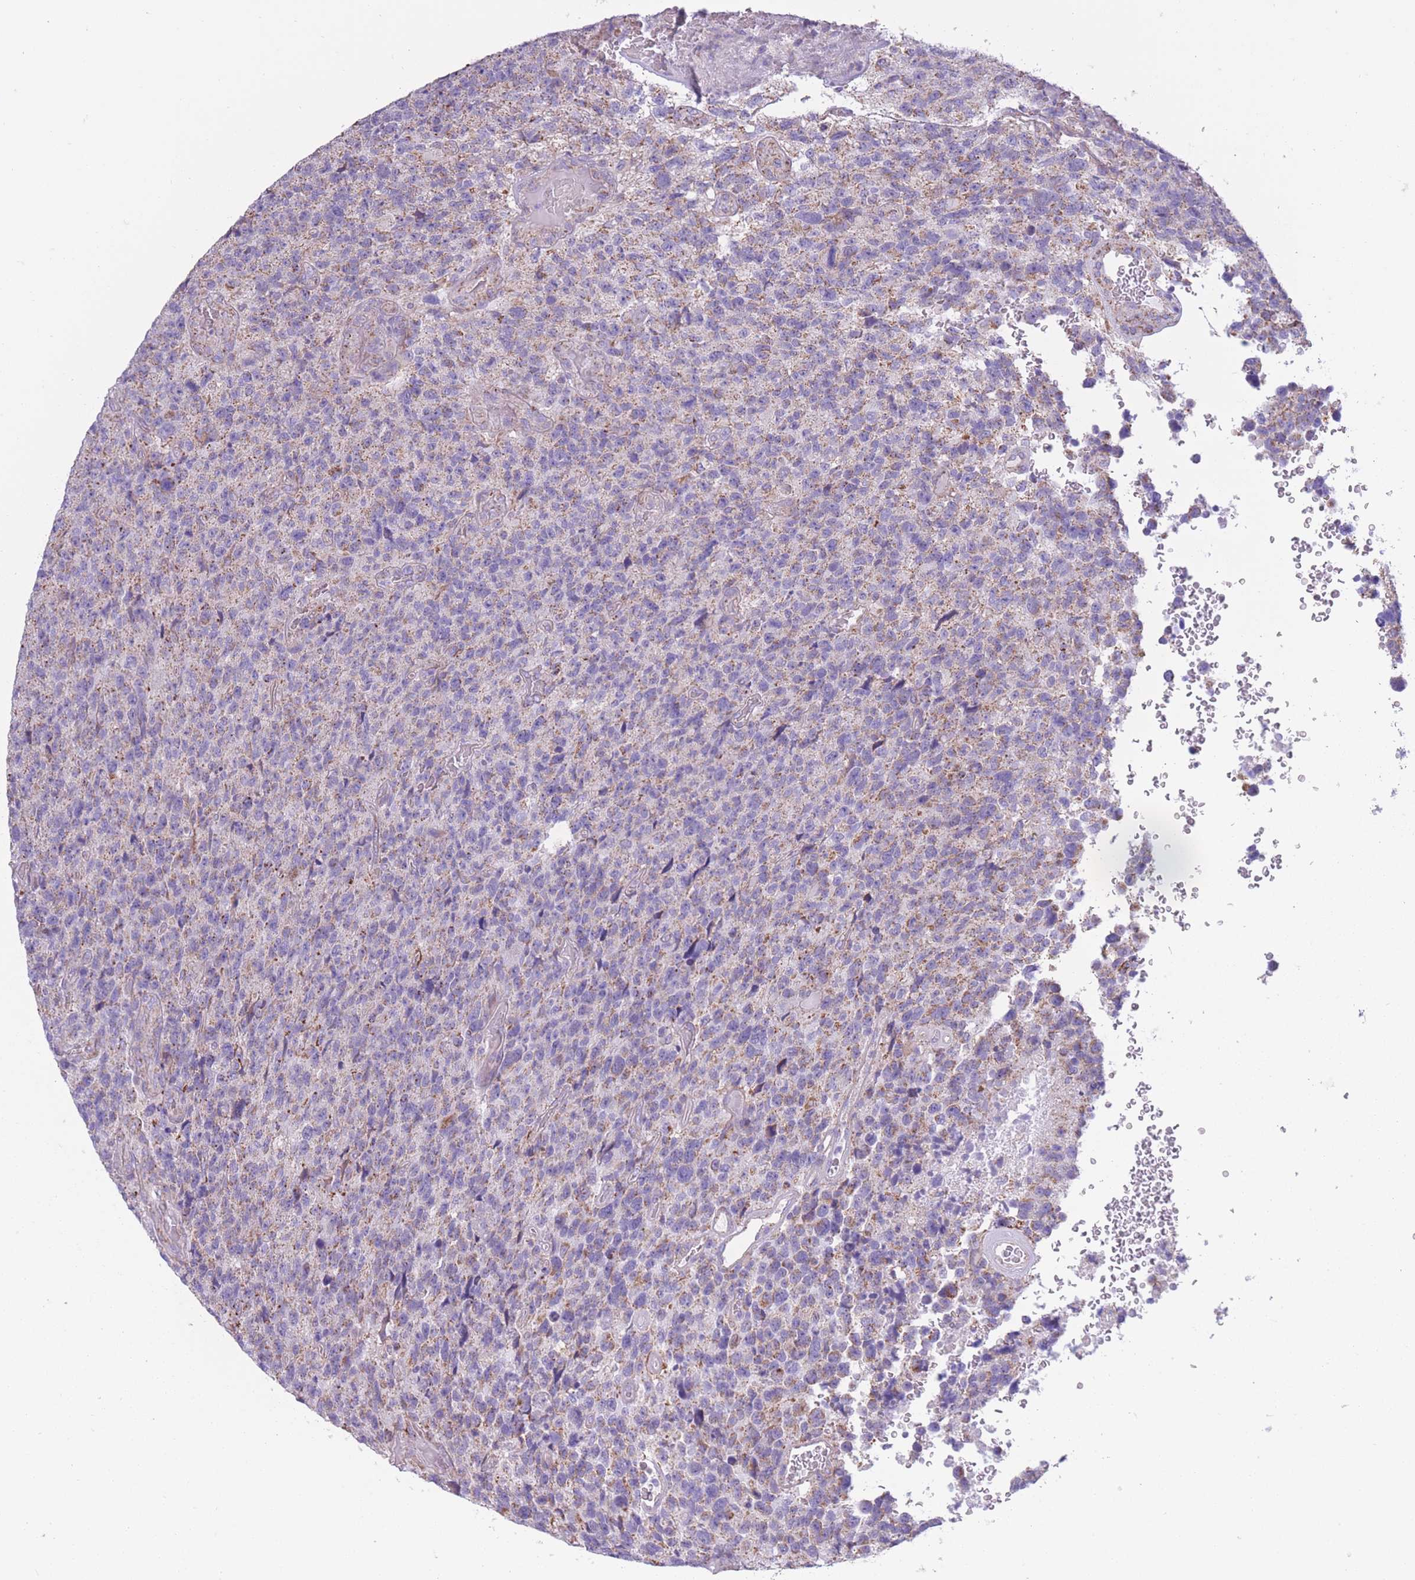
{"staining": {"intensity": "weak", "quantity": "25%-75%", "location": "cytoplasmic/membranous"}, "tissue": "glioma", "cell_type": "Tumor cells", "image_type": "cancer", "snomed": [{"axis": "morphology", "description": "Glioma, malignant, High grade"}, {"axis": "topography", "description": "Brain"}], "caption": "Immunohistochemistry (IHC) (DAB) staining of human glioma shows weak cytoplasmic/membranous protein positivity in about 25%-75% of tumor cells. The staining was performed using DAB, with brown indicating positive protein expression. Nuclei are stained blue with hematoxylin.", "gene": "PDHA1", "patient": {"sex": "male", "age": 69}}